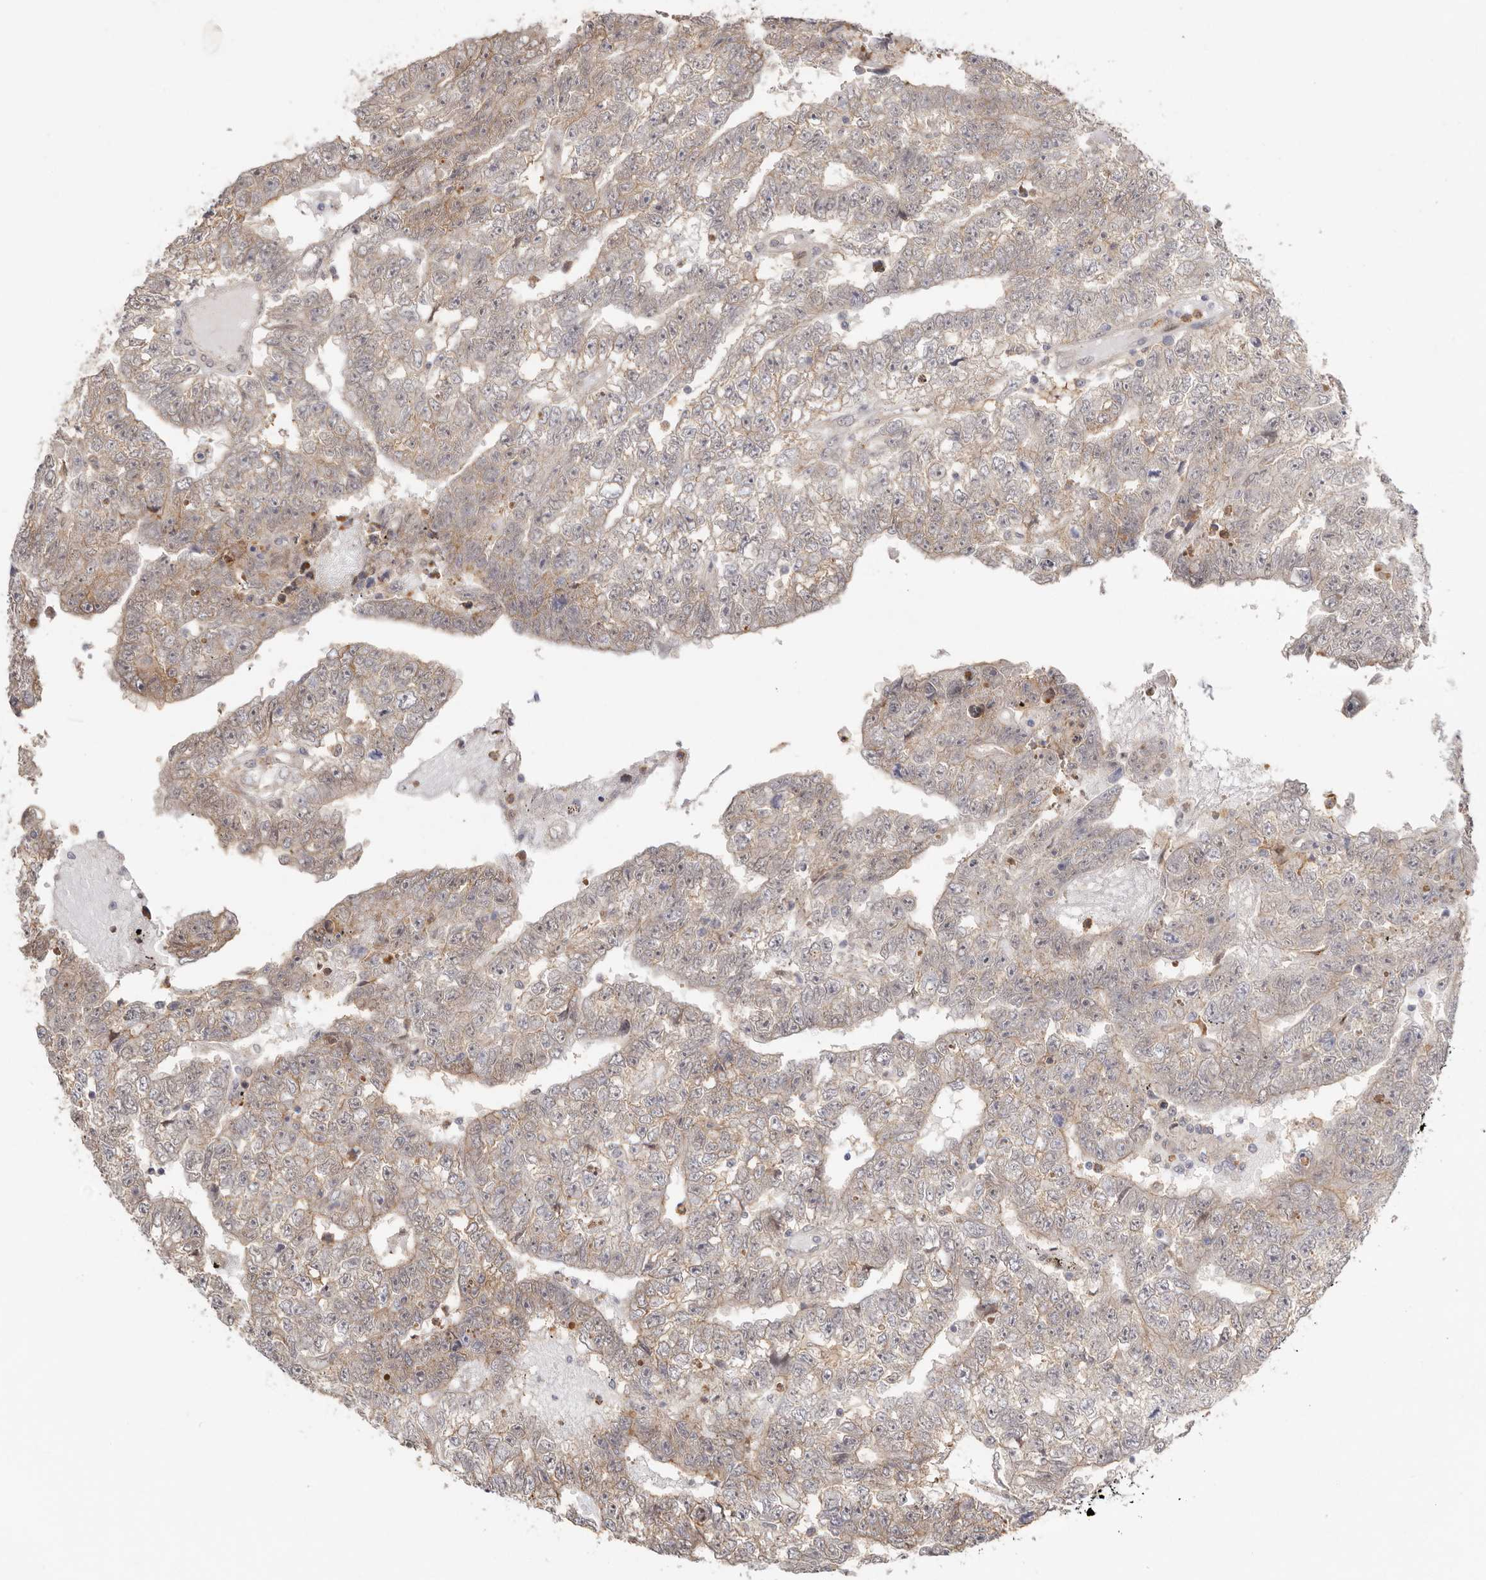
{"staining": {"intensity": "weak", "quantity": "<25%", "location": "cytoplasmic/membranous"}, "tissue": "testis cancer", "cell_type": "Tumor cells", "image_type": "cancer", "snomed": [{"axis": "morphology", "description": "Carcinoma, Embryonal, NOS"}, {"axis": "topography", "description": "Testis"}], "caption": "High magnification brightfield microscopy of testis embryonal carcinoma stained with DAB (brown) and counterstained with hematoxylin (blue): tumor cells show no significant expression.", "gene": "MSRB2", "patient": {"sex": "male", "age": 25}}